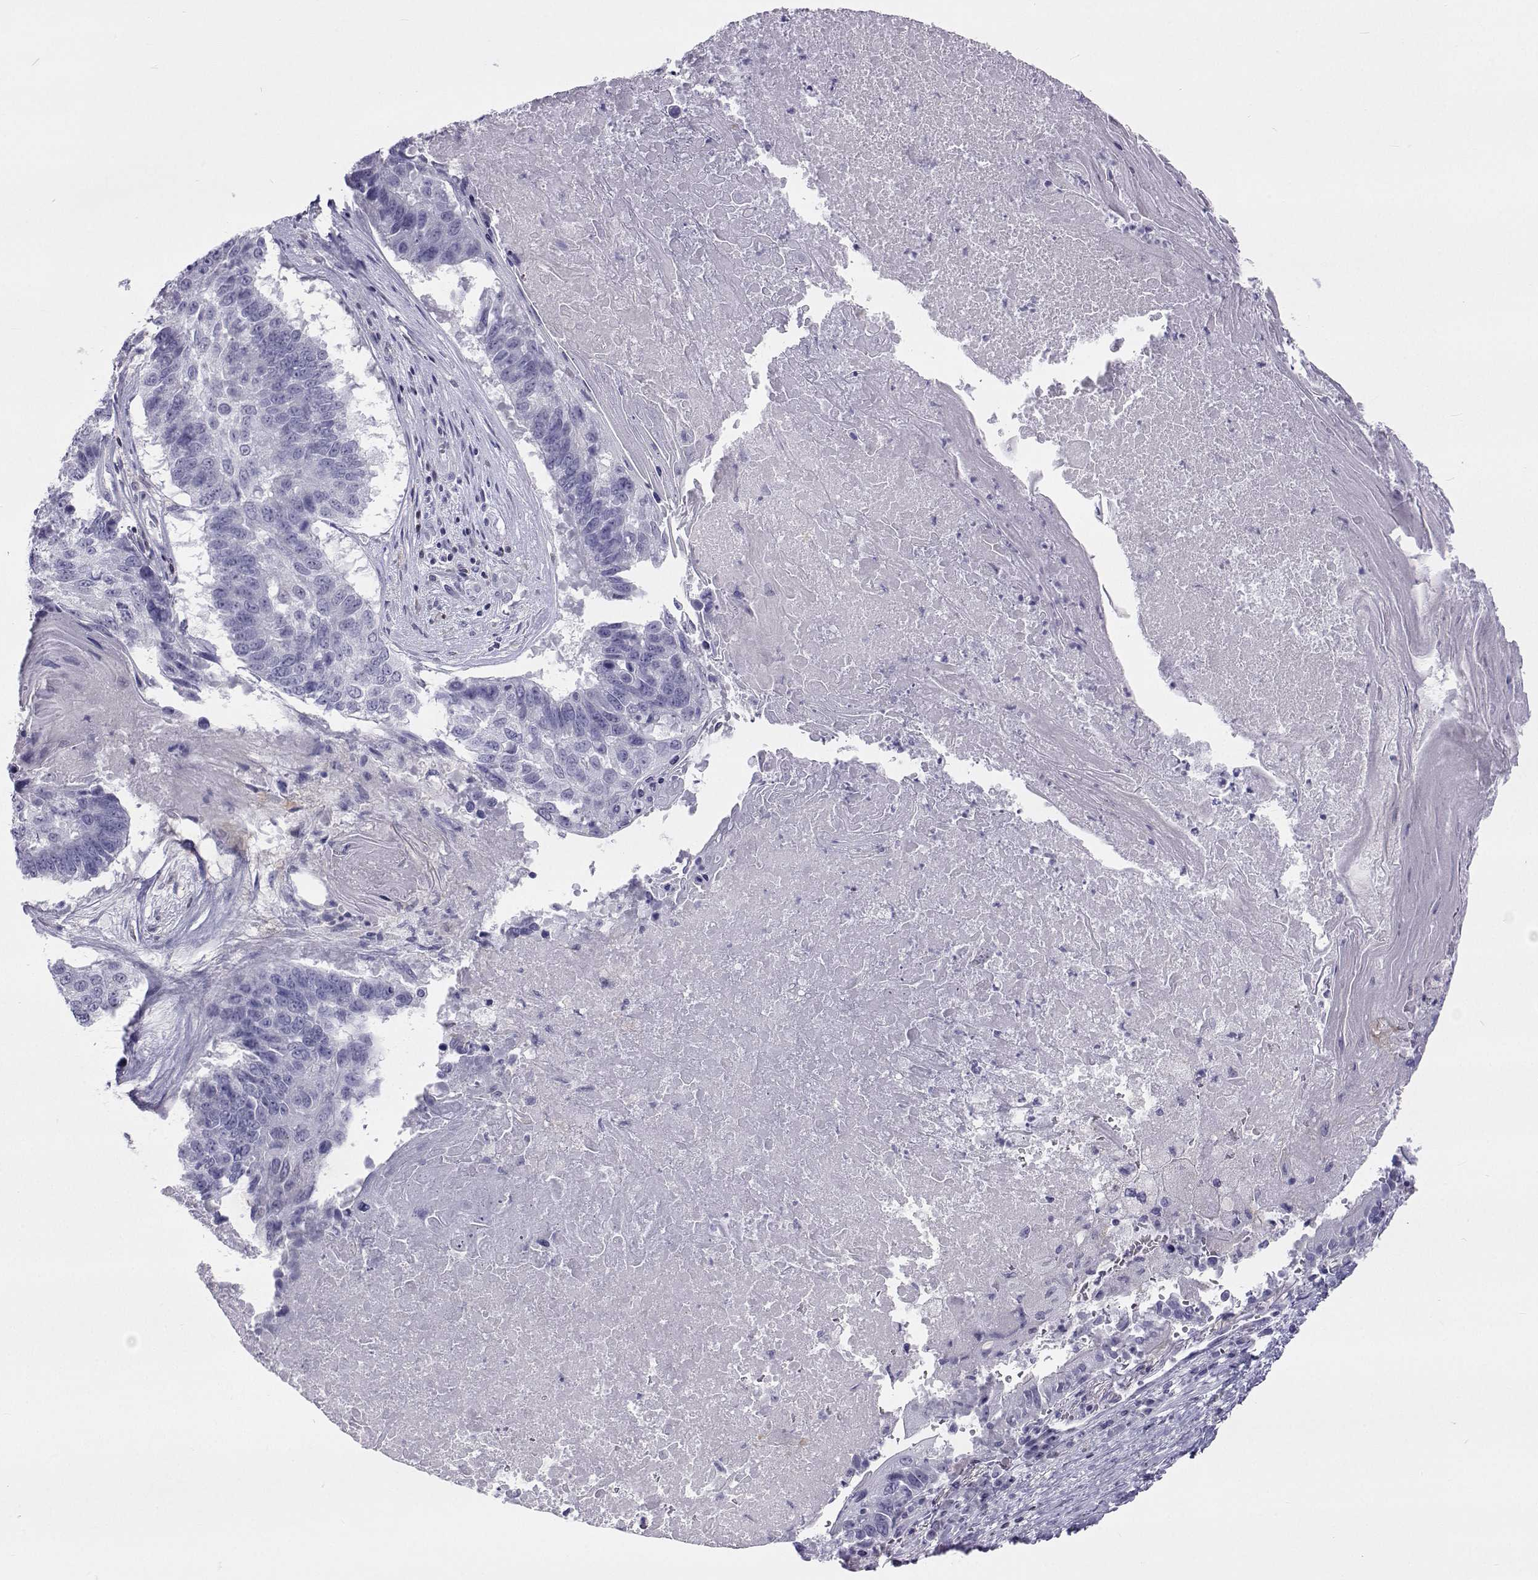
{"staining": {"intensity": "negative", "quantity": "none", "location": "none"}, "tissue": "lung cancer", "cell_type": "Tumor cells", "image_type": "cancer", "snomed": [{"axis": "morphology", "description": "Squamous cell carcinoma, NOS"}, {"axis": "topography", "description": "Lung"}], "caption": "This is an IHC histopathology image of squamous cell carcinoma (lung). There is no expression in tumor cells.", "gene": "GALM", "patient": {"sex": "male", "age": 73}}